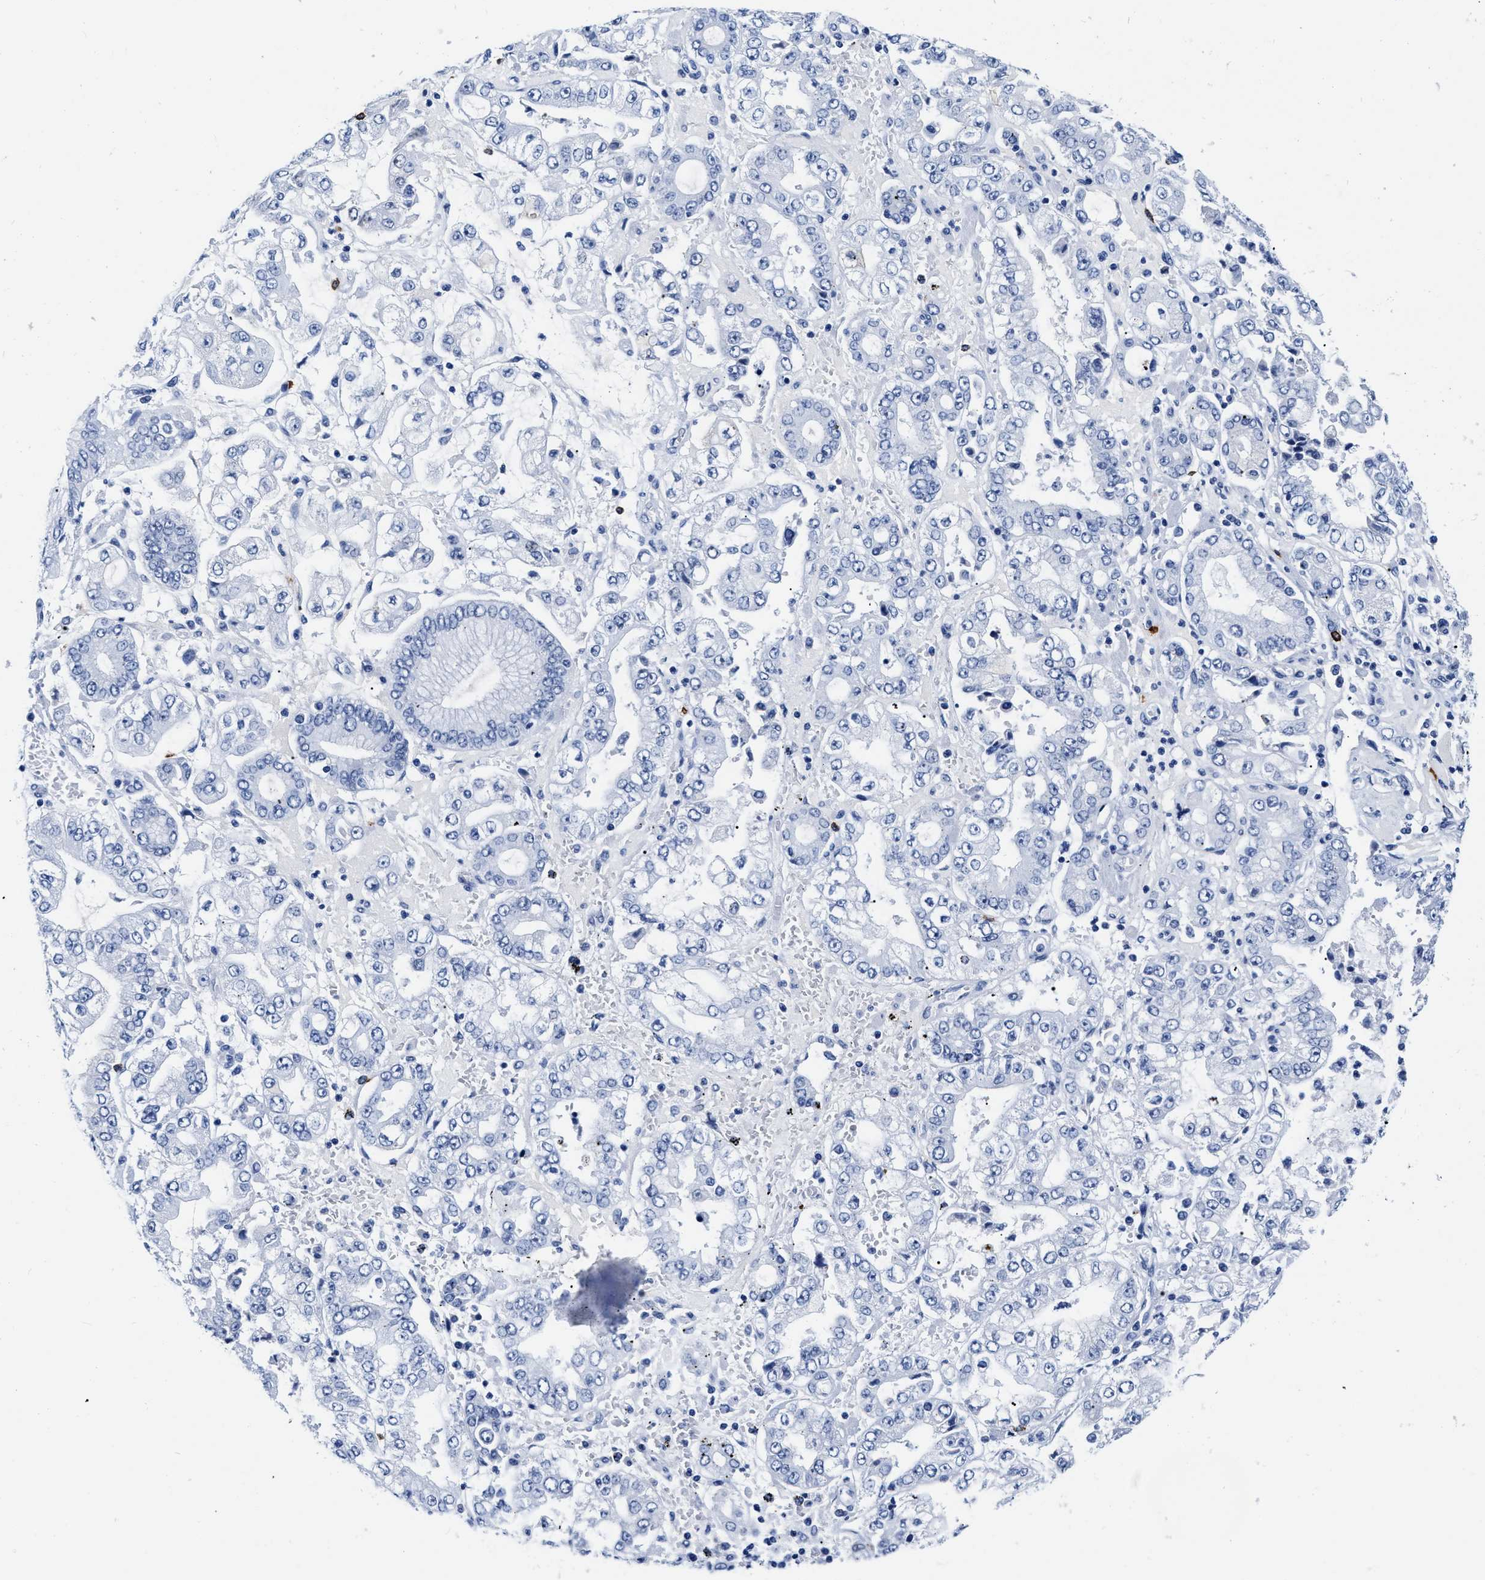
{"staining": {"intensity": "negative", "quantity": "none", "location": "none"}, "tissue": "stomach cancer", "cell_type": "Tumor cells", "image_type": "cancer", "snomed": [{"axis": "morphology", "description": "Adenocarcinoma, NOS"}, {"axis": "topography", "description": "Stomach"}], "caption": "IHC image of human adenocarcinoma (stomach) stained for a protein (brown), which displays no positivity in tumor cells. (Stains: DAB (3,3'-diaminobenzidine) immunohistochemistry (IHC) with hematoxylin counter stain, Microscopy: brightfield microscopy at high magnification).", "gene": "CER1", "patient": {"sex": "male", "age": 76}}